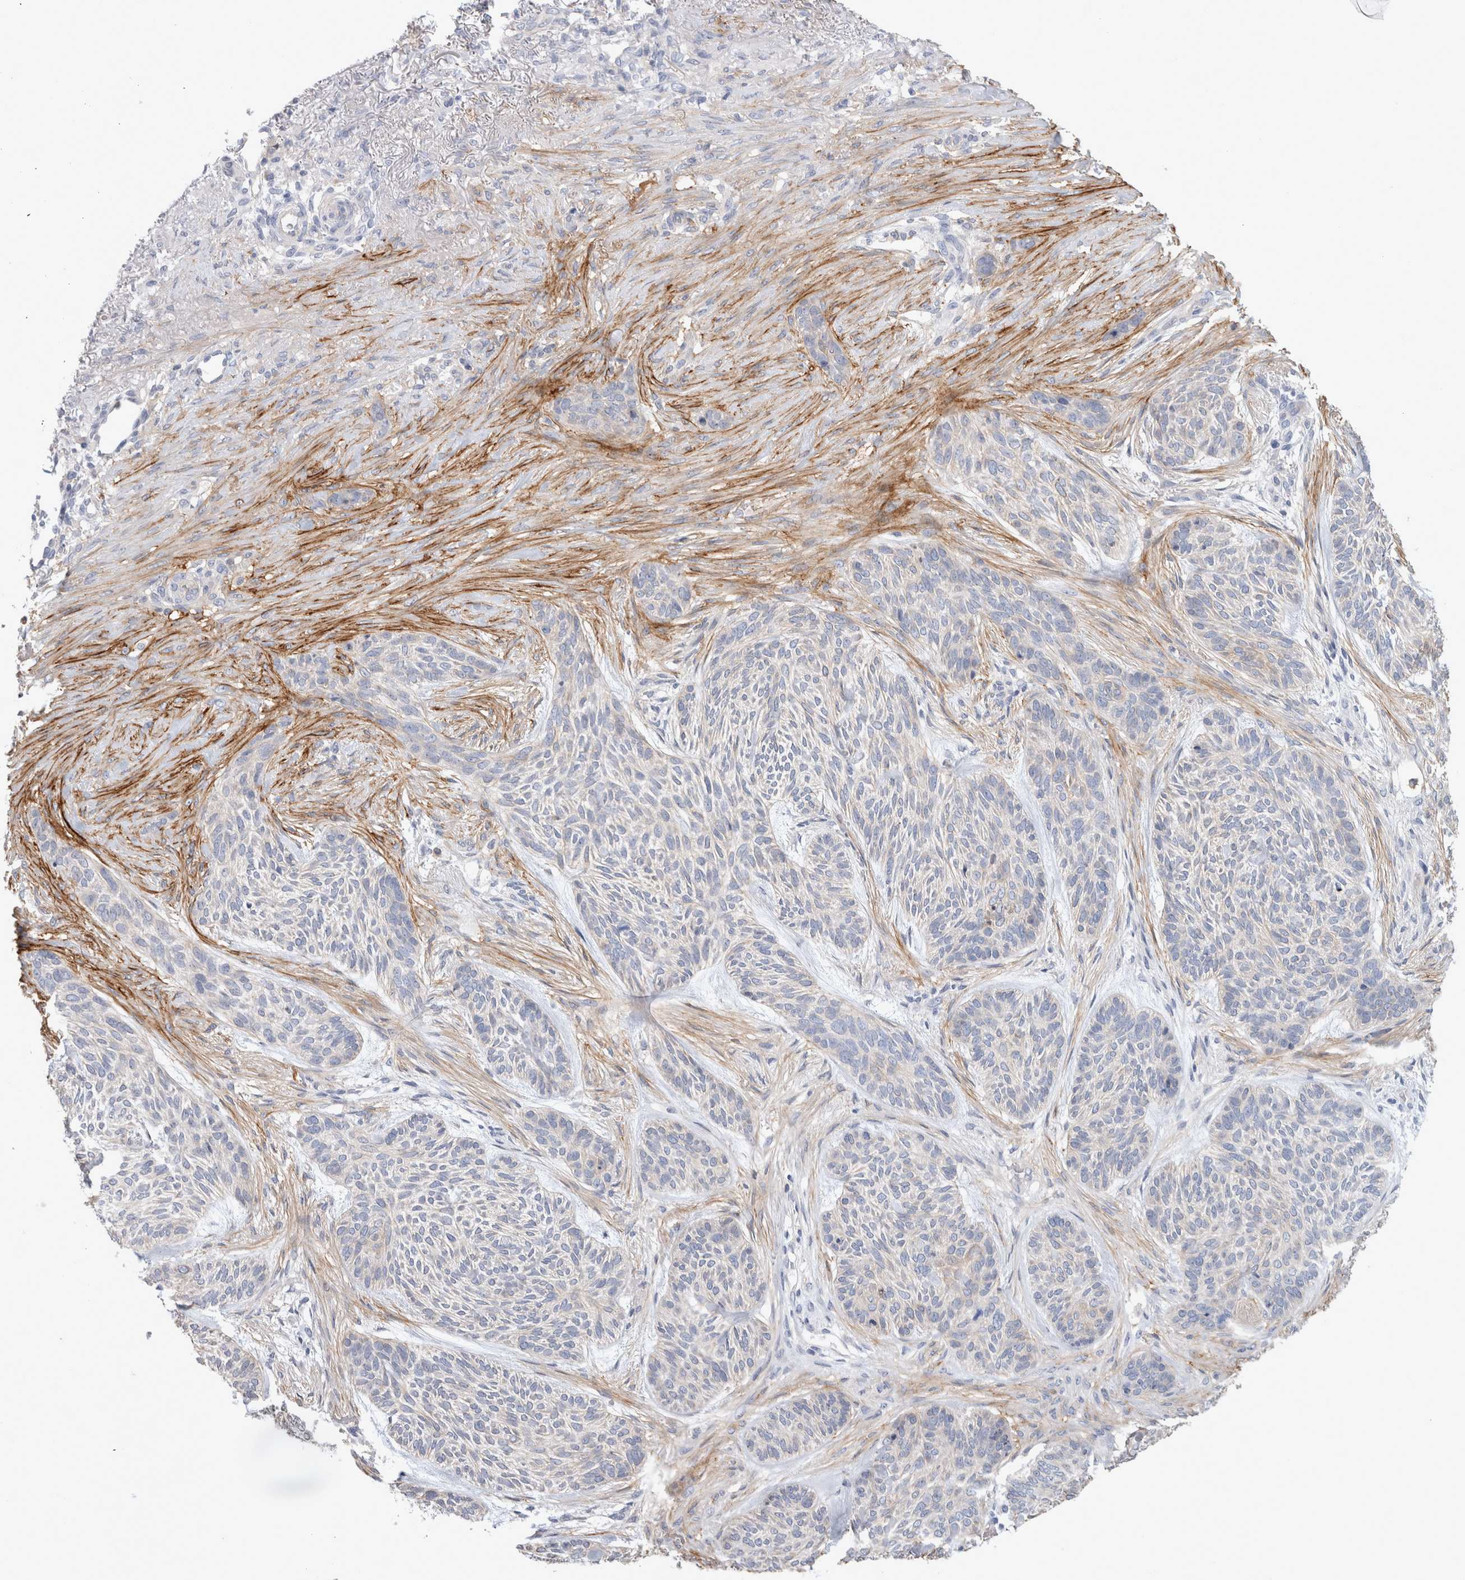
{"staining": {"intensity": "negative", "quantity": "none", "location": "none"}, "tissue": "skin cancer", "cell_type": "Tumor cells", "image_type": "cancer", "snomed": [{"axis": "morphology", "description": "Basal cell carcinoma"}, {"axis": "topography", "description": "Skin"}], "caption": "Tumor cells show no significant staining in basal cell carcinoma (skin).", "gene": "CD55", "patient": {"sex": "male", "age": 55}}